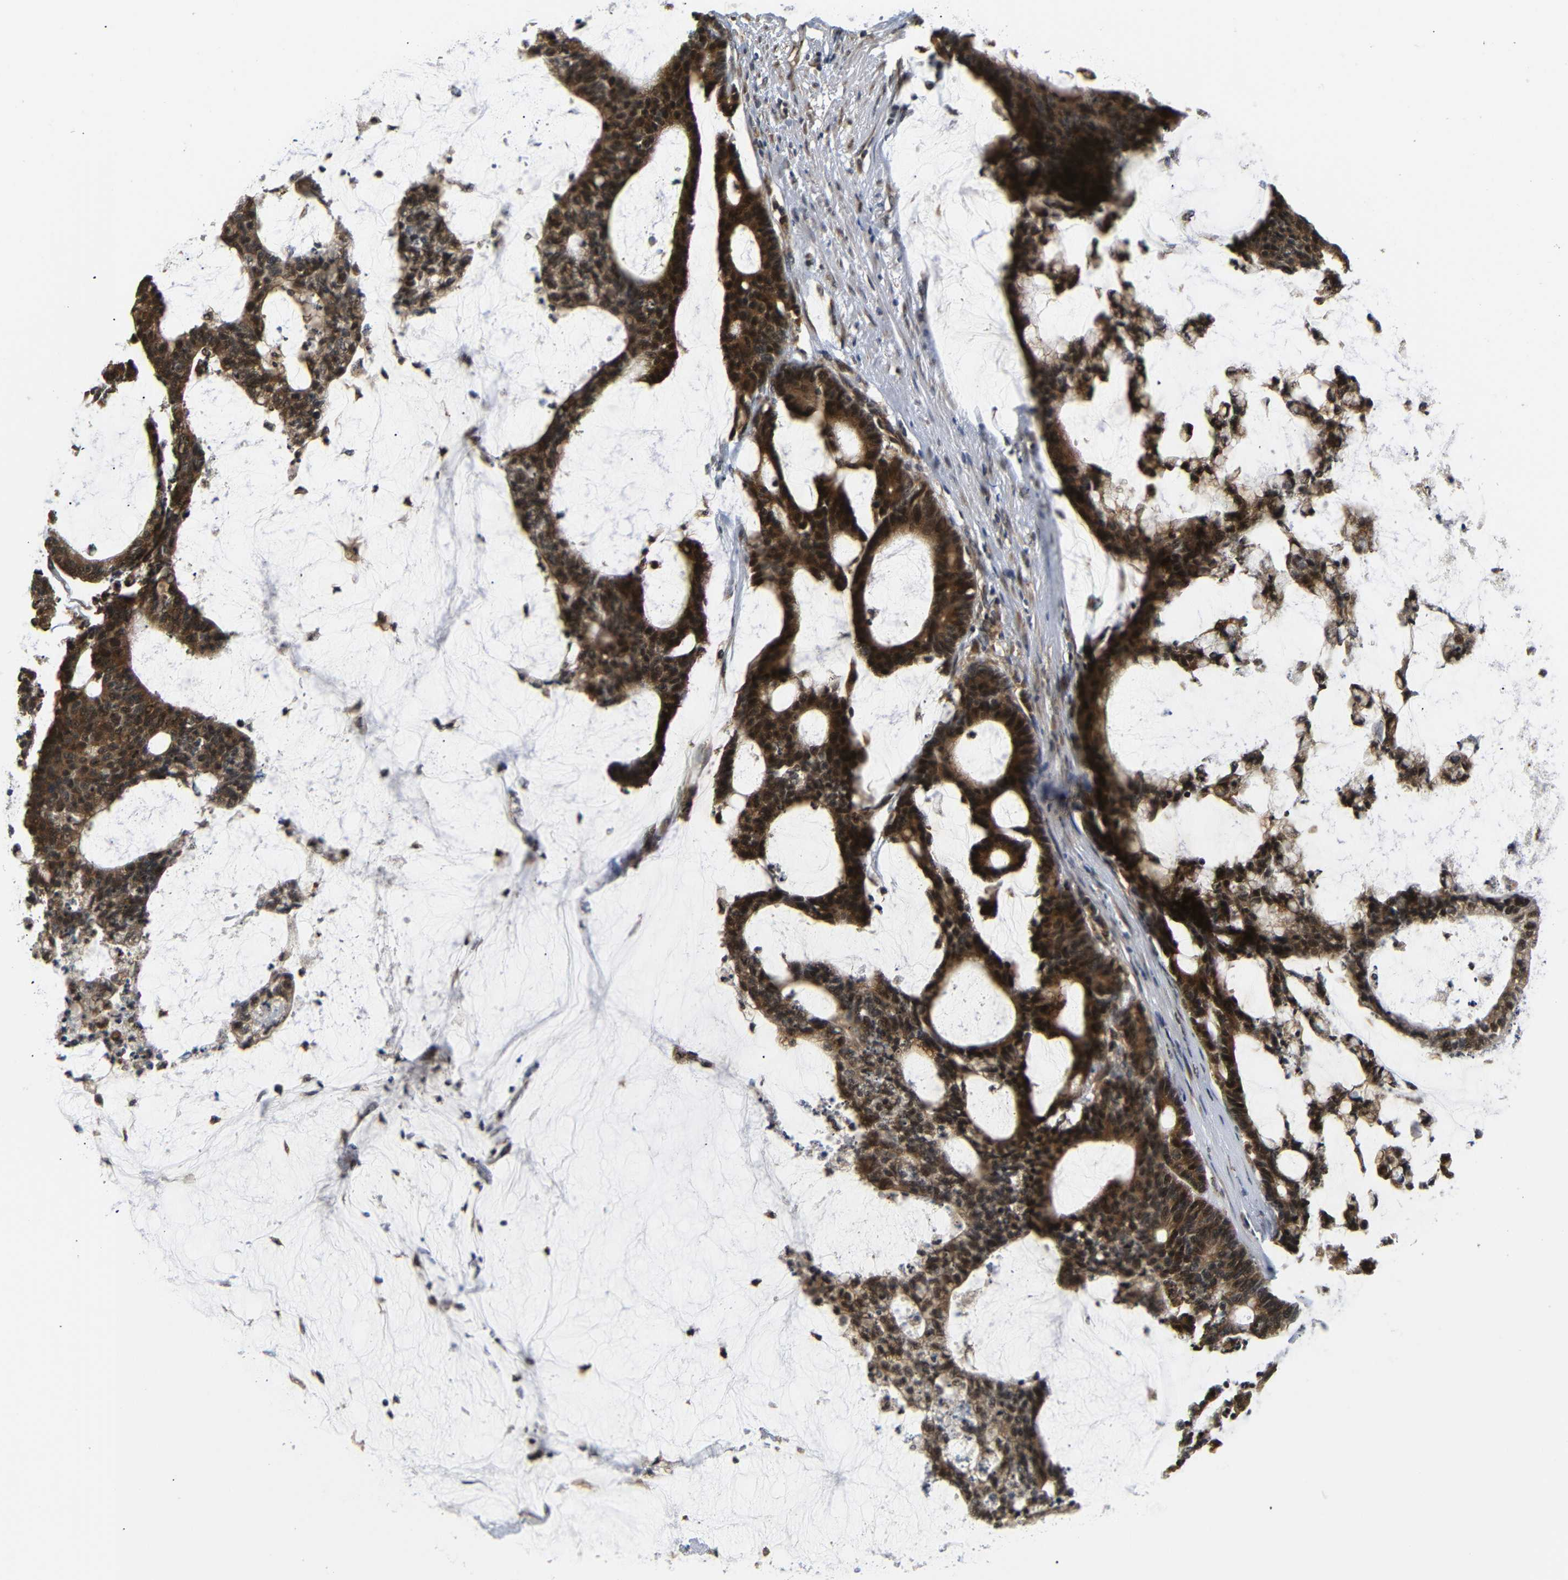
{"staining": {"intensity": "strong", "quantity": ">75%", "location": "cytoplasmic/membranous,nuclear"}, "tissue": "colorectal cancer", "cell_type": "Tumor cells", "image_type": "cancer", "snomed": [{"axis": "morphology", "description": "Adenocarcinoma, NOS"}, {"axis": "topography", "description": "Colon"}], "caption": "Immunohistochemistry (IHC) histopathology image of colorectal cancer stained for a protein (brown), which reveals high levels of strong cytoplasmic/membranous and nuclear staining in about >75% of tumor cells.", "gene": "GJA5", "patient": {"sex": "female", "age": 84}}